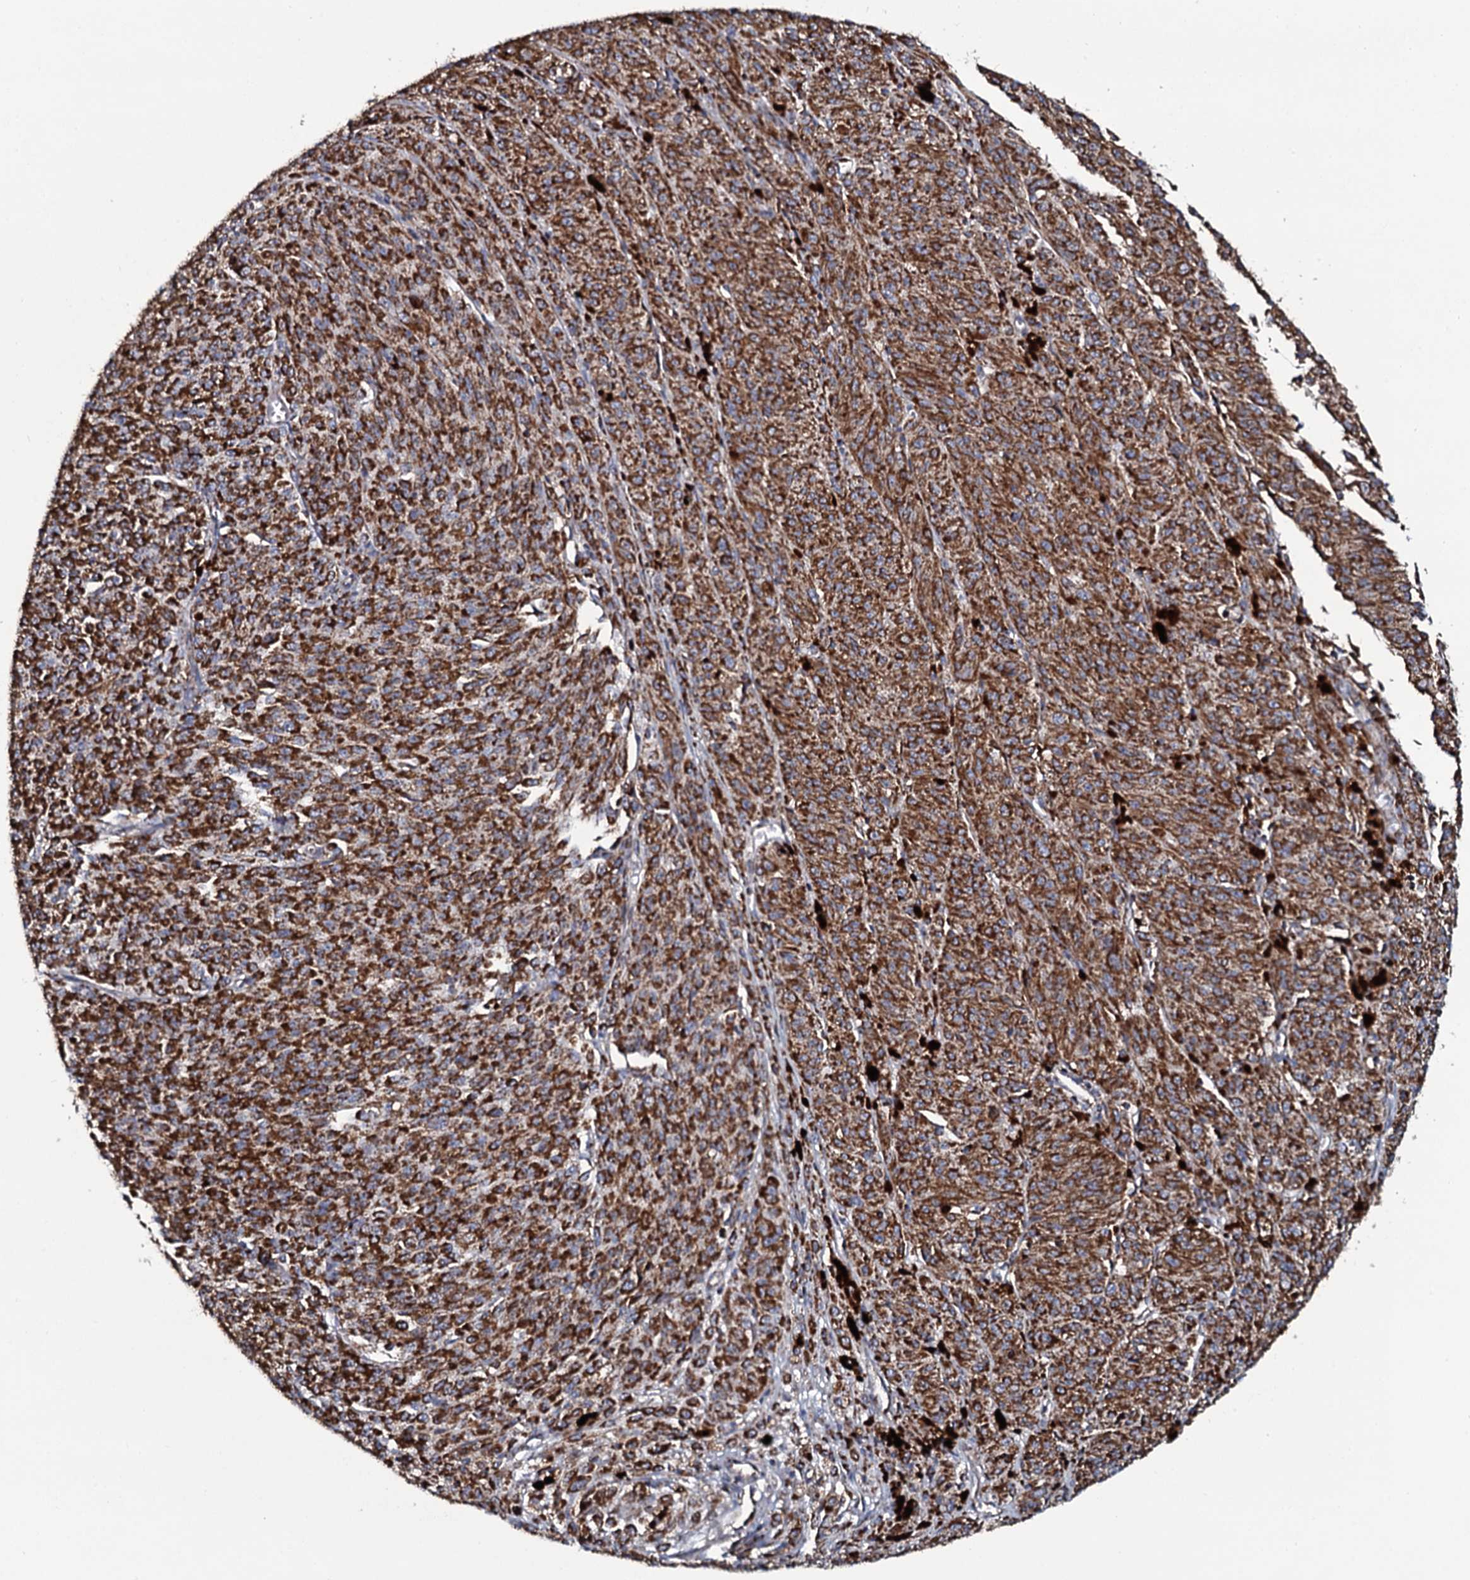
{"staining": {"intensity": "strong", "quantity": ">75%", "location": "cytoplasmic/membranous"}, "tissue": "melanoma", "cell_type": "Tumor cells", "image_type": "cancer", "snomed": [{"axis": "morphology", "description": "Malignant melanoma, NOS"}, {"axis": "topography", "description": "Skin"}], "caption": "This is an image of immunohistochemistry (IHC) staining of malignant melanoma, which shows strong expression in the cytoplasmic/membranous of tumor cells.", "gene": "EVC2", "patient": {"sex": "female", "age": 52}}